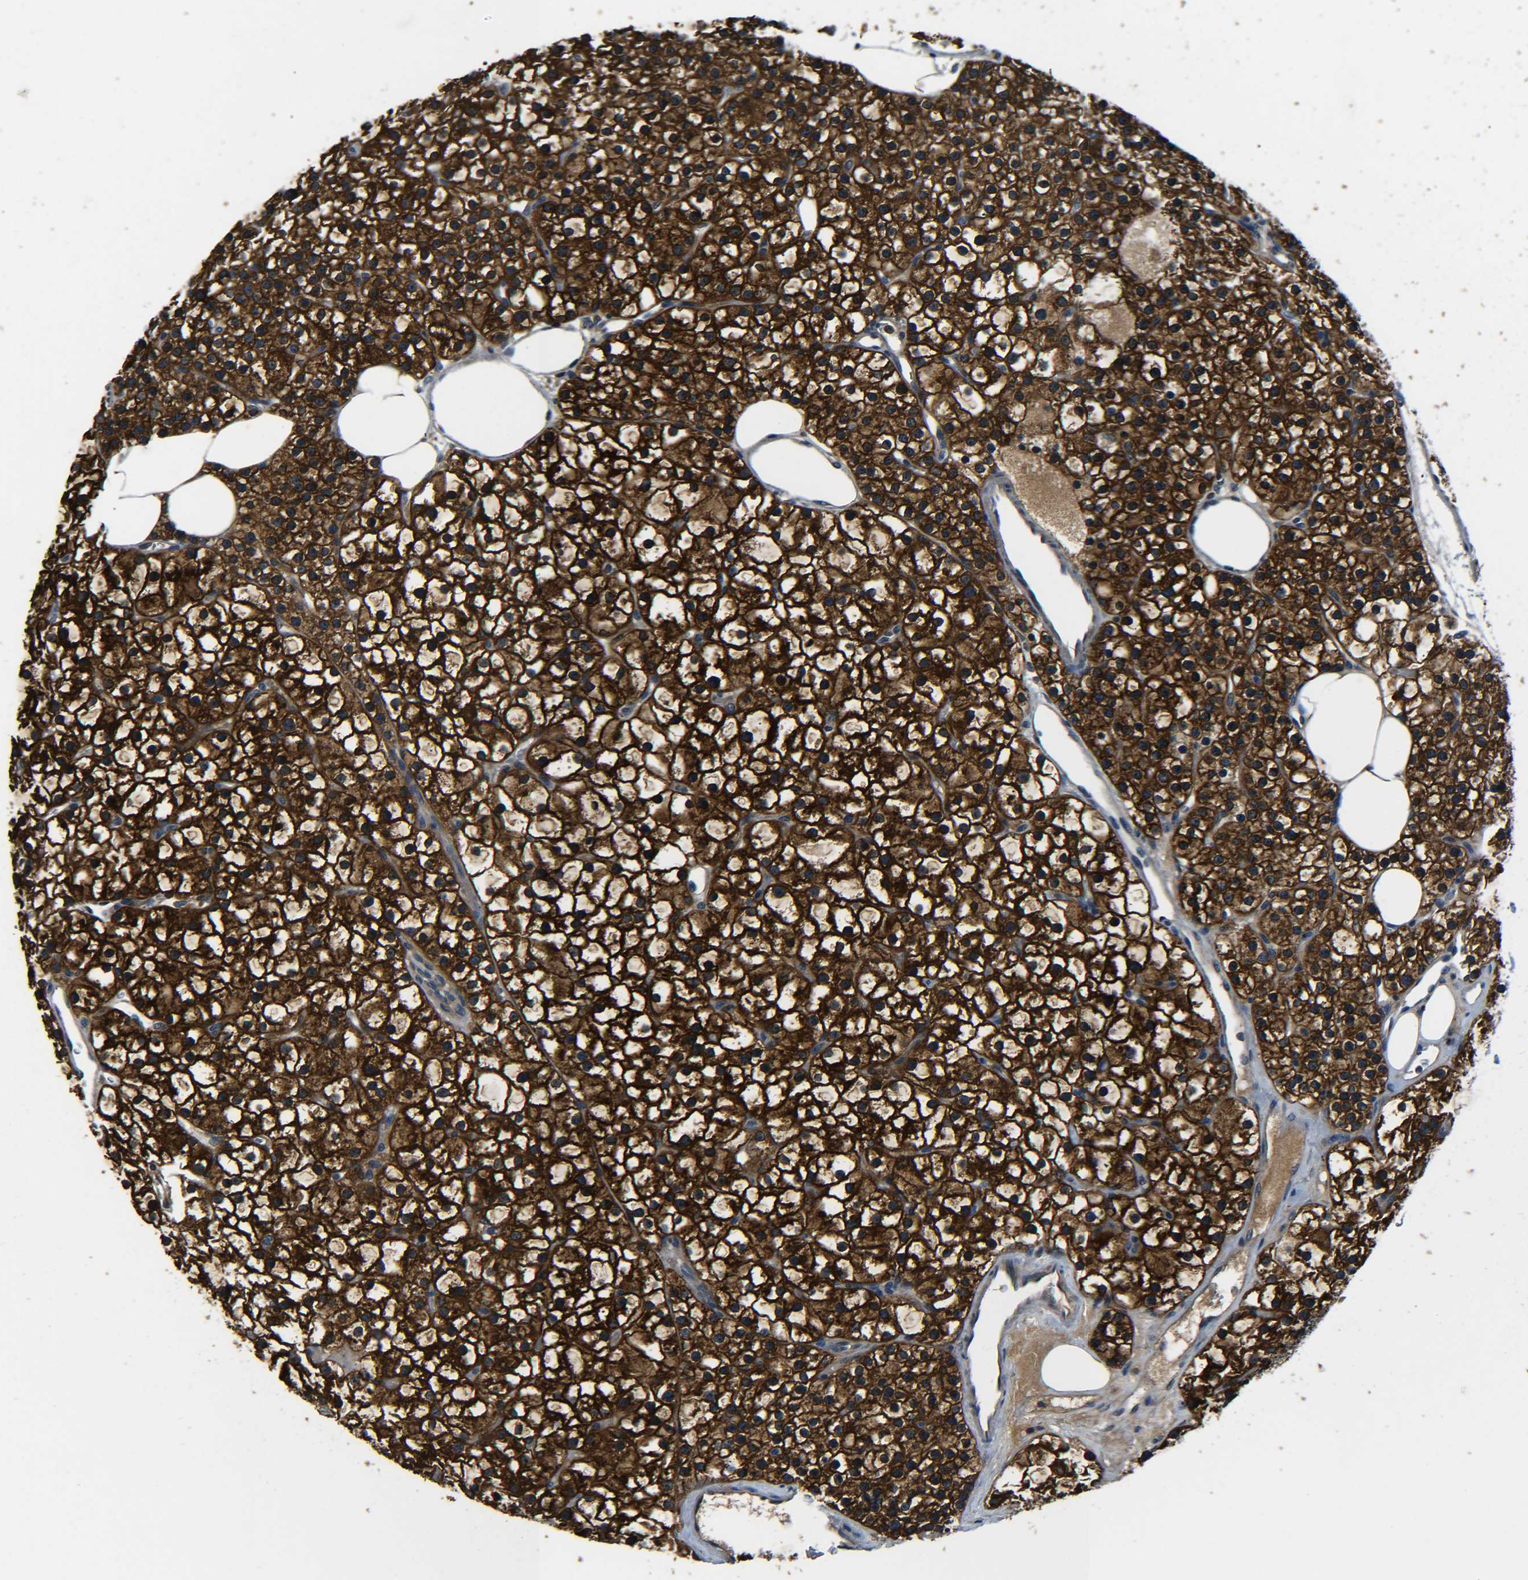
{"staining": {"intensity": "strong", "quantity": ">75%", "location": "cytoplasmic/membranous"}, "tissue": "parathyroid gland", "cell_type": "Glandular cells", "image_type": "normal", "snomed": [{"axis": "morphology", "description": "Normal tissue, NOS"}, {"axis": "morphology", "description": "Adenoma, NOS"}, {"axis": "topography", "description": "Parathyroid gland"}], "caption": "Immunohistochemical staining of normal human parathyroid gland reveals strong cytoplasmic/membranous protein positivity in approximately >75% of glandular cells. Using DAB (3,3'-diaminobenzidine) (brown) and hematoxylin (blue) stains, captured at high magnification using brightfield microscopy.", "gene": "PREB", "patient": {"sex": "female", "age": 70}}